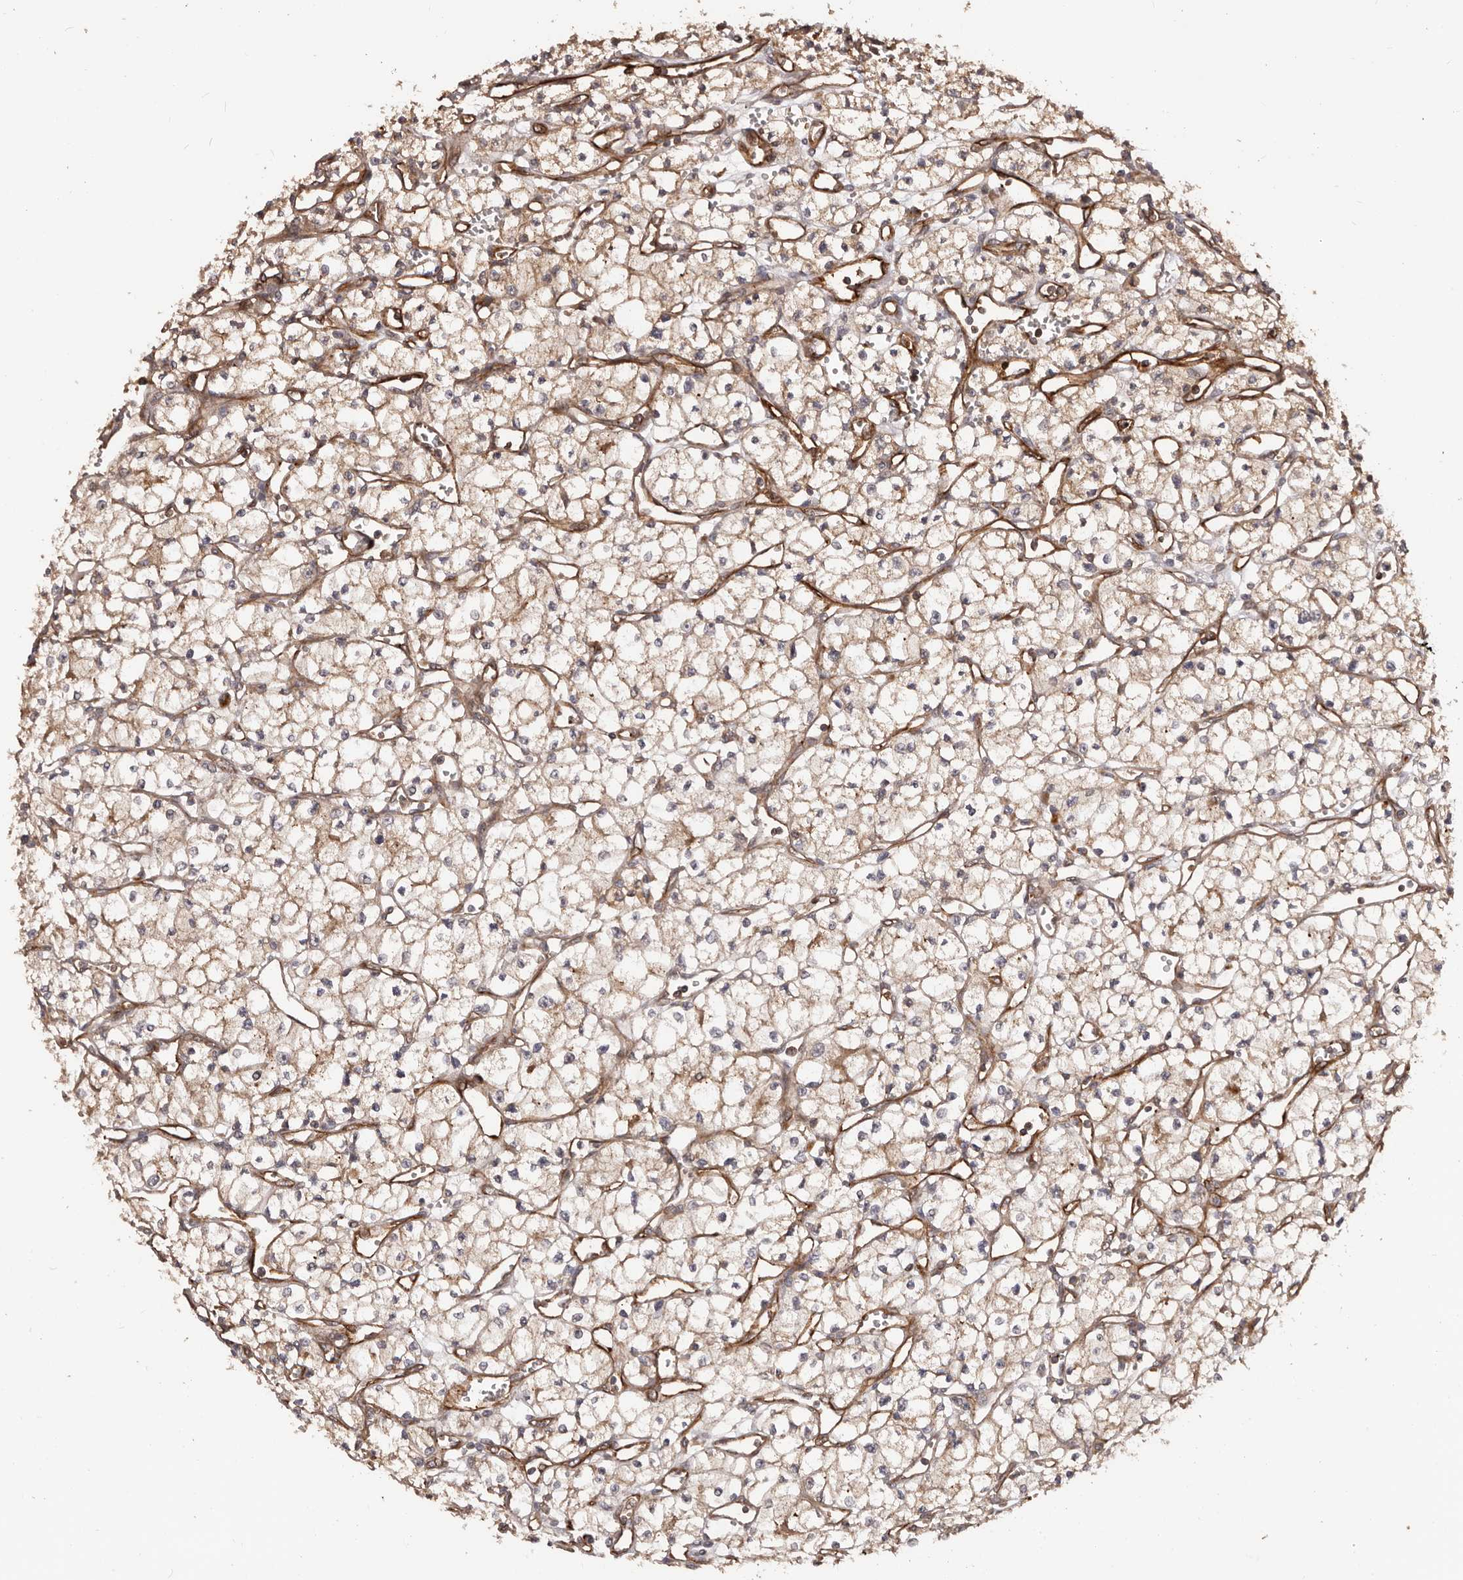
{"staining": {"intensity": "weak", "quantity": ">75%", "location": "cytoplasmic/membranous"}, "tissue": "renal cancer", "cell_type": "Tumor cells", "image_type": "cancer", "snomed": [{"axis": "morphology", "description": "Adenocarcinoma, NOS"}, {"axis": "topography", "description": "Kidney"}], "caption": "This histopathology image exhibits immunohistochemistry staining of human renal cancer, with low weak cytoplasmic/membranous positivity in approximately >75% of tumor cells.", "gene": "GTPBP1", "patient": {"sex": "male", "age": 59}}